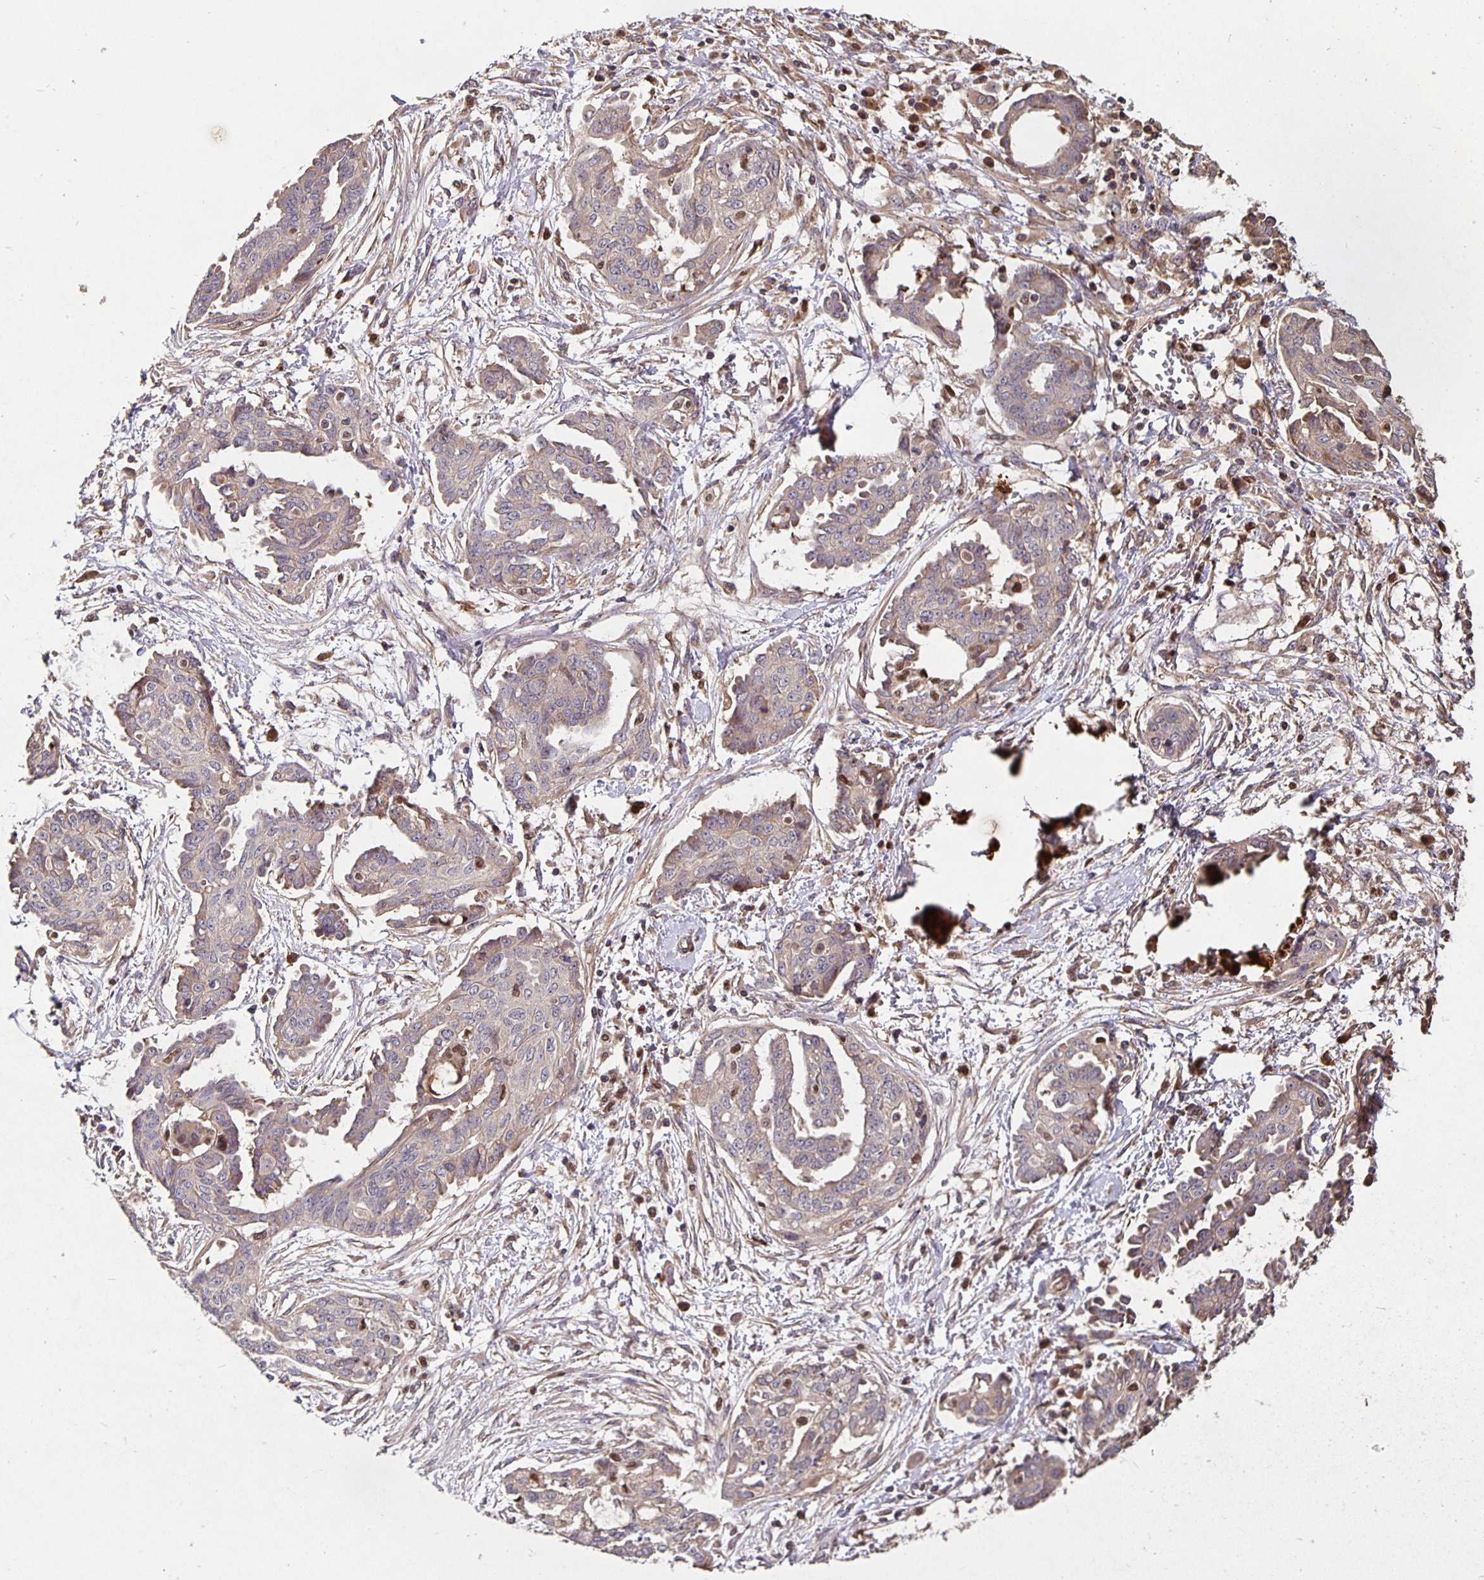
{"staining": {"intensity": "weak", "quantity": "<25%", "location": "cytoplasmic/membranous"}, "tissue": "ovarian cancer", "cell_type": "Tumor cells", "image_type": "cancer", "snomed": [{"axis": "morphology", "description": "Cystadenocarcinoma, serous, NOS"}, {"axis": "topography", "description": "Ovary"}], "caption": "This is an IHC photomicrograph of ovarian cancer. There is no staining in tumor cells.", "gene": "NOG", "patient": {"sex": "female", "age": 71}}